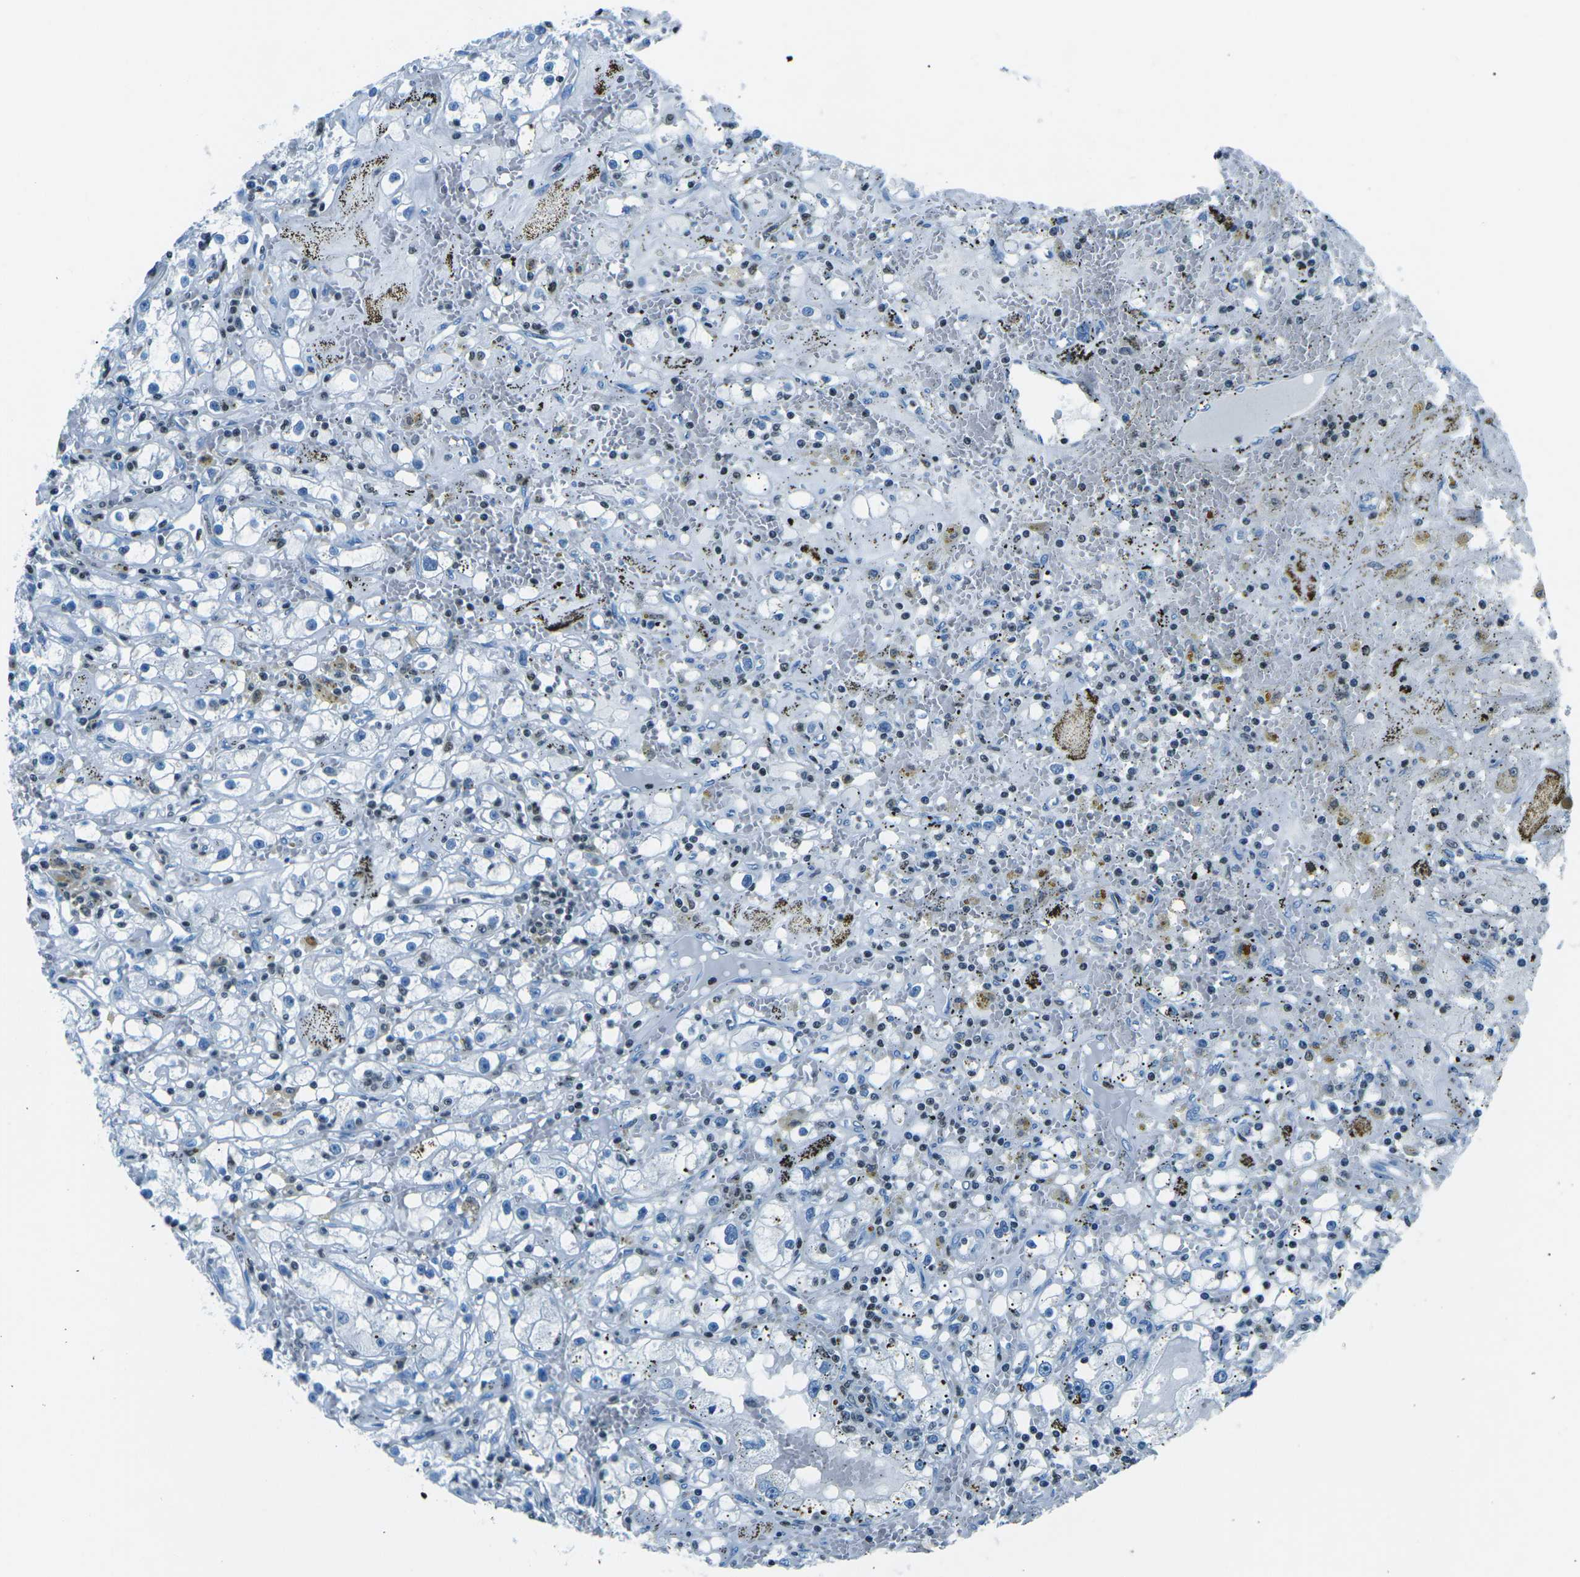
{"staining": {"intensity": "negative", "quantity": "none", "location": "none"}, "tissue": "renal cancer", "cell_type": "Tumor cells", "image_type": "cancer", "snomed": [{"axis": "morphology", "description": "Adenocarcinoma, NOS"}, {"axis": "topography", "description": "Kidney"}], "caption": "Immunohistochemical staining of renal cancer shows no significant positivity in tumor cells.", "gene": "CELF2", "patient": {"sex": "male", "age": 56}}